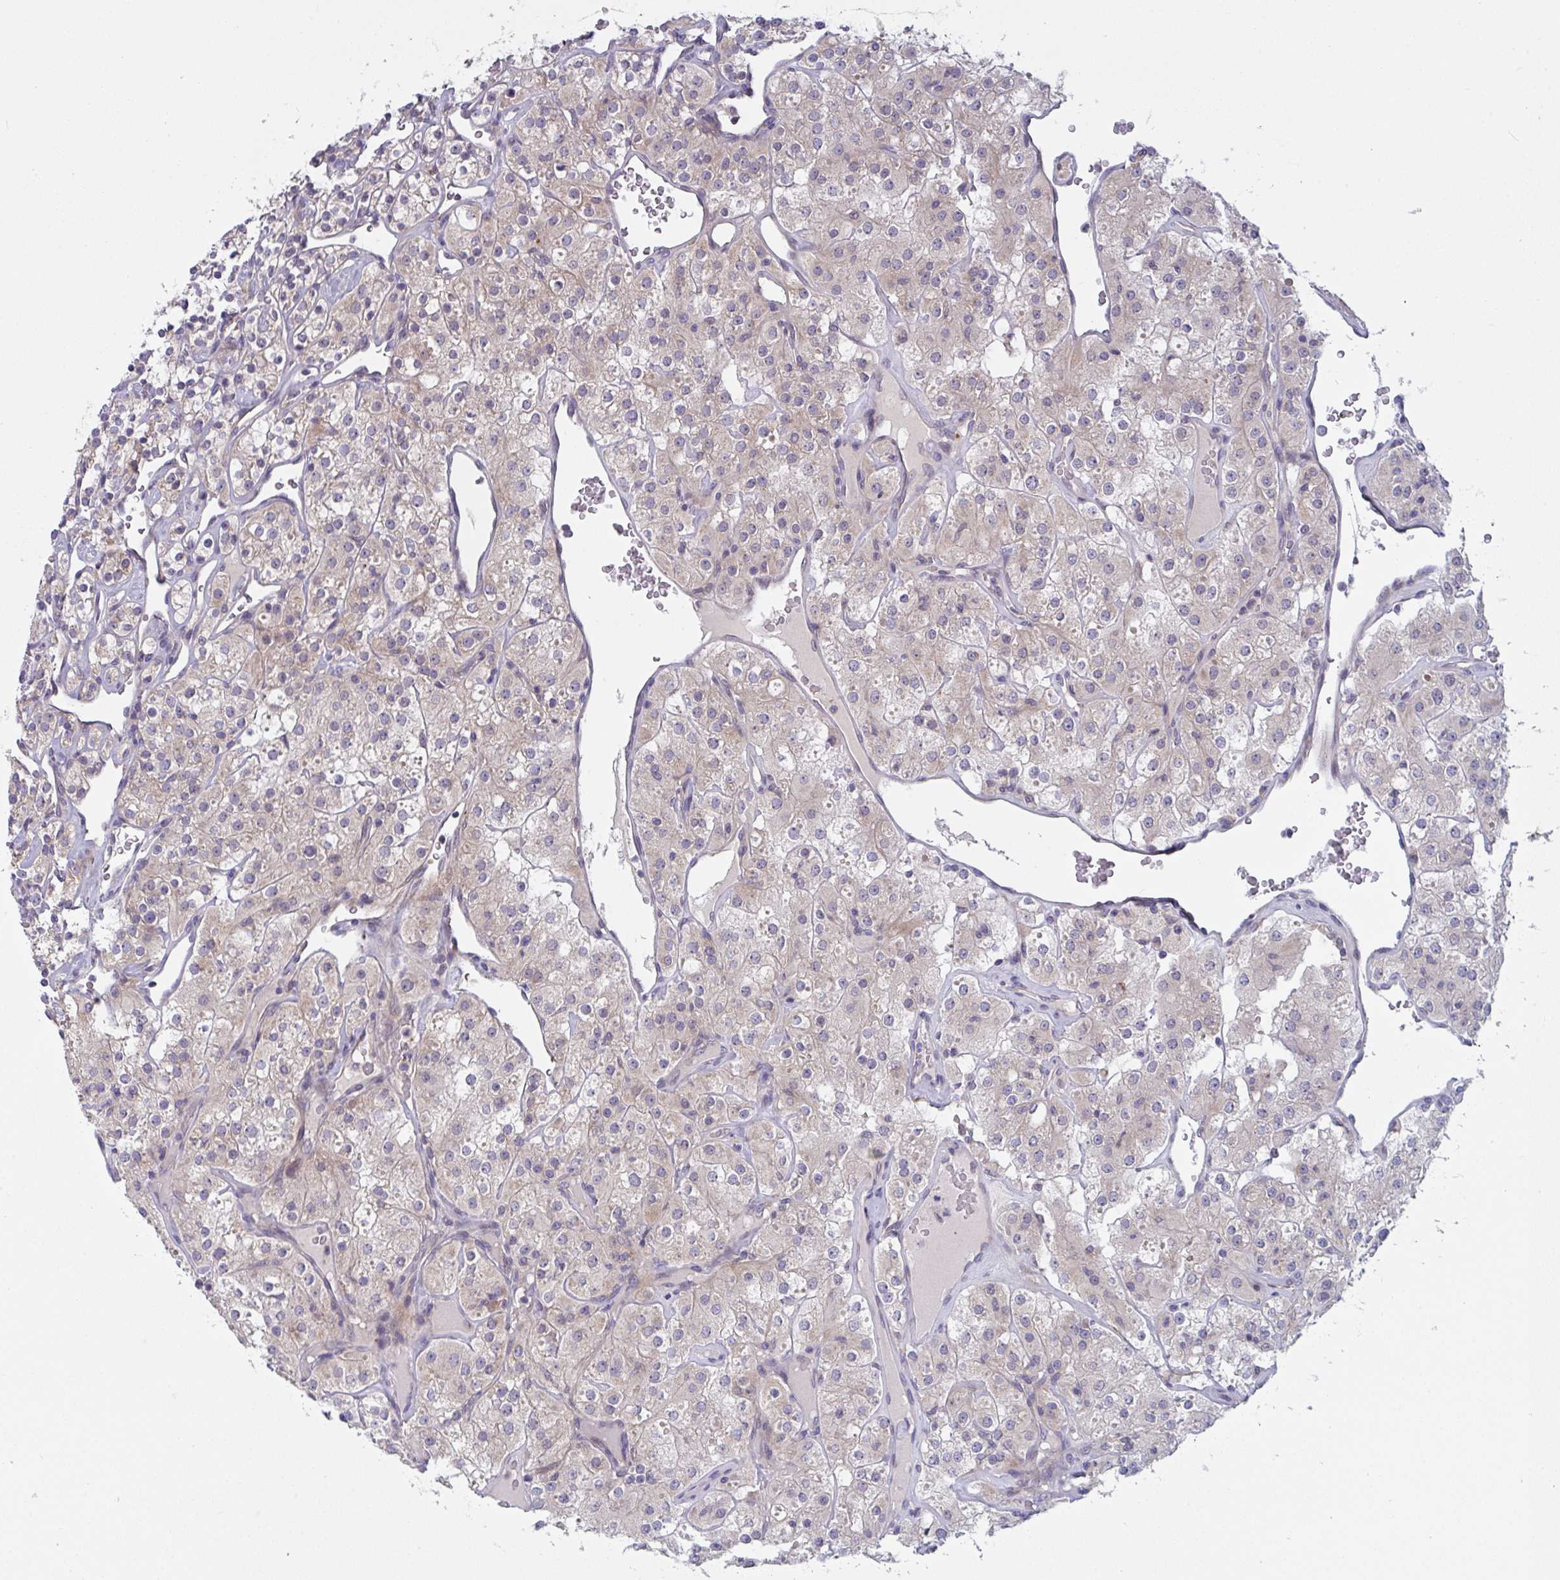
{"staining": {"intensity": "weak", "quantity": "25%-75%", "location": "cytoplasmic/membranous"}, "tissue": "renal cancer", "cell_type": "Tumor cells", "image_type": "cancer", "snomed": [{"axis": "morphology", "description": "Adenocarcinoma, NOS"}, {"axis": "topography", "description": "Kidney"}], "caption": "About 25%-75% of tumor cells in adenocarcinoma (renal) display weak cytoplasmic/membranous protein positivity as visualized by brown immunohistochemical staining.", "gene": "MRPS2", "patient": {"sex": "male", "age": 77}}